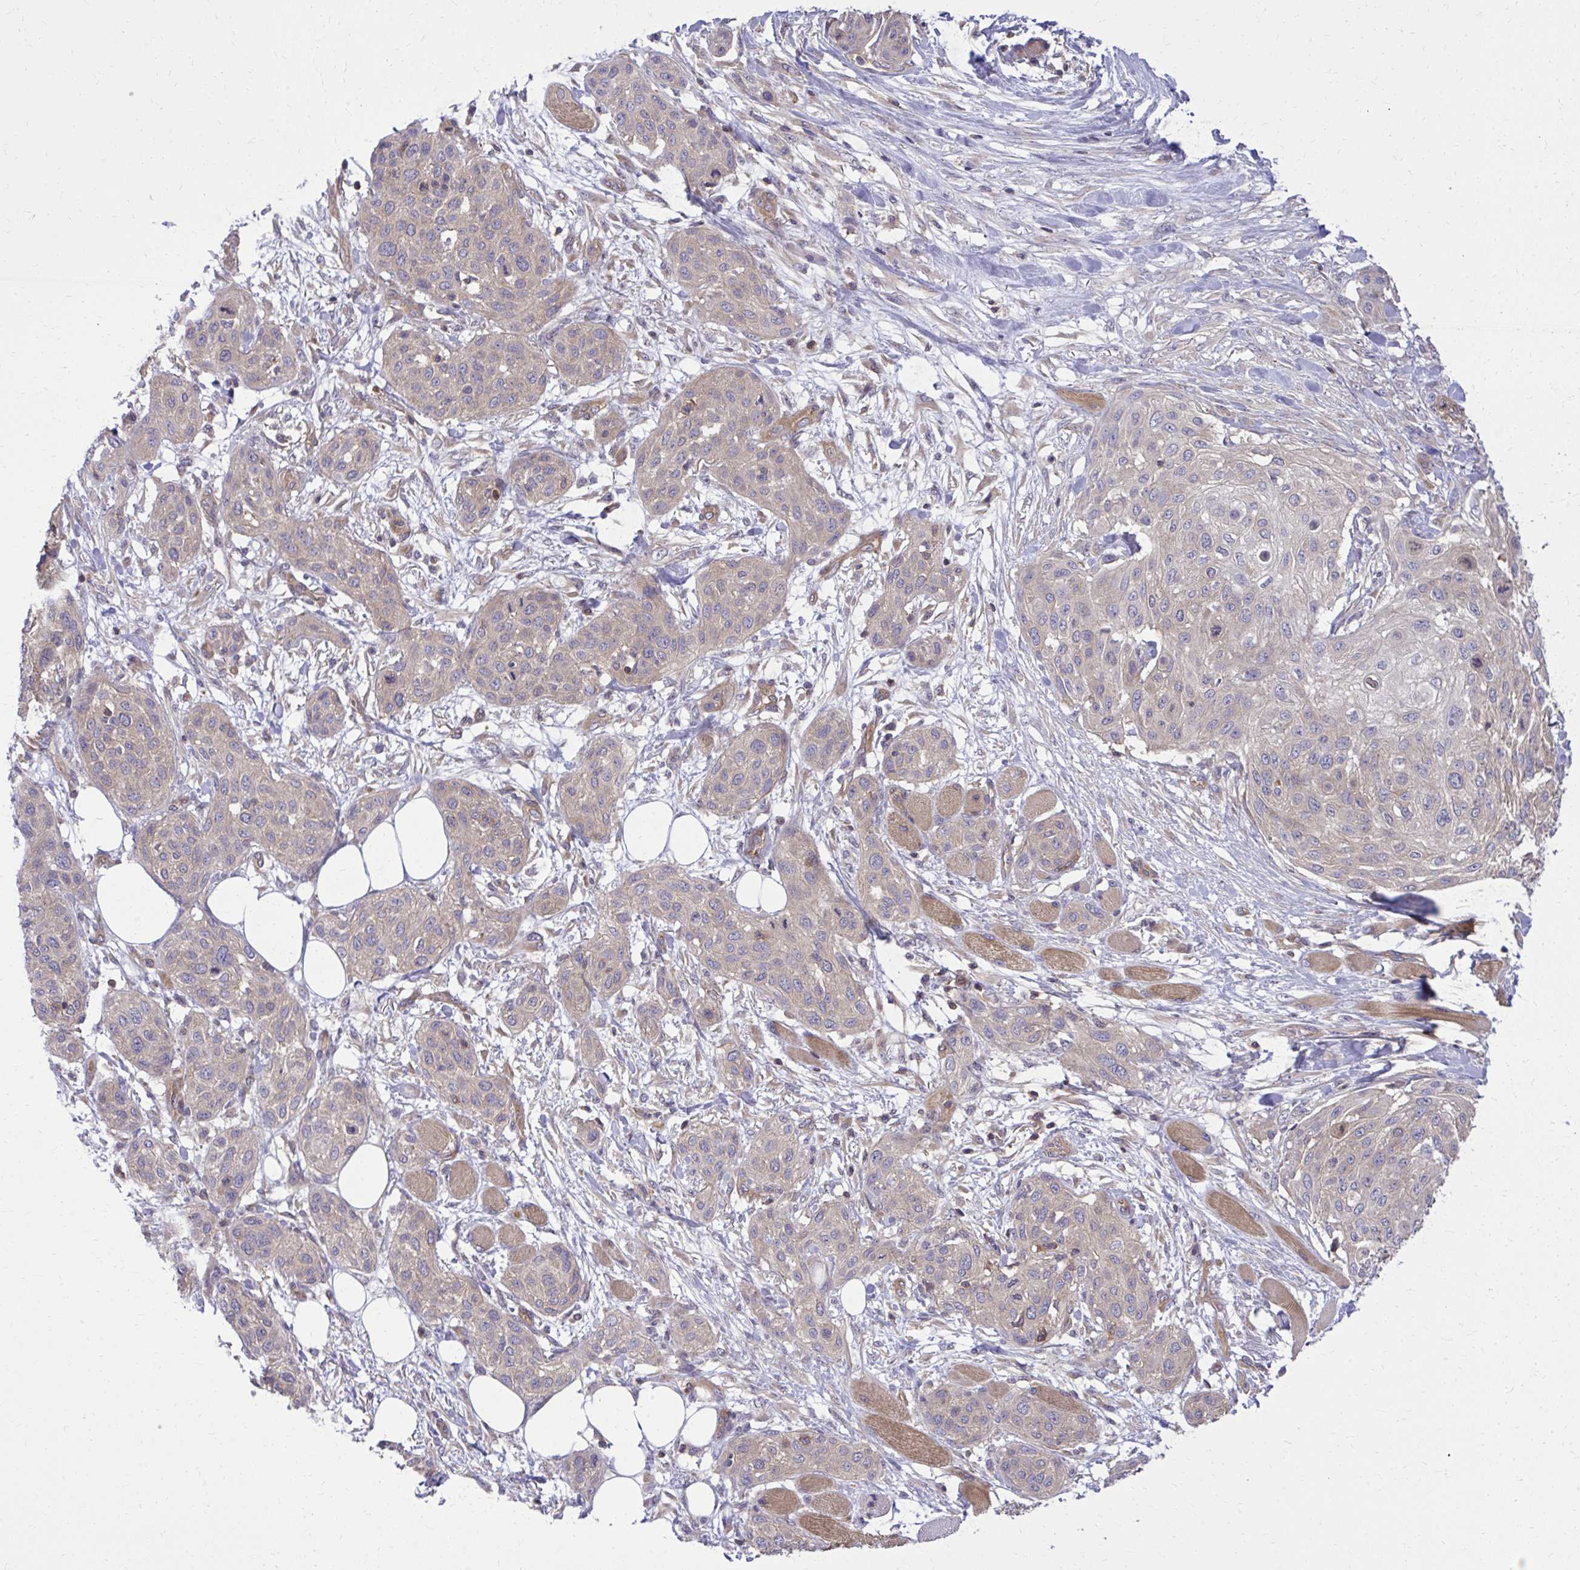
{"staining": {"intensity": "weak", "quantity": "25%-75%", "location": "cytoplasmic/membranous"}, "tissue": "skin cancer", "cell_type": "Tumor cells", "image_type": "cancer", "snomed": [{"axis": "morphology", "description": "Squamous cell carcinoma, NOS"}, {"axis": "topography", "description": "Skin"}], "caption": "Immunohistochemical staining of skin squamous cell carcinoma displays low levels of weak cytoplasmic/membranous staining in approximately 25%-75% of tumor cells.", "gene": "PPP5C", "patient": {"sex": "female", "age": 87}}